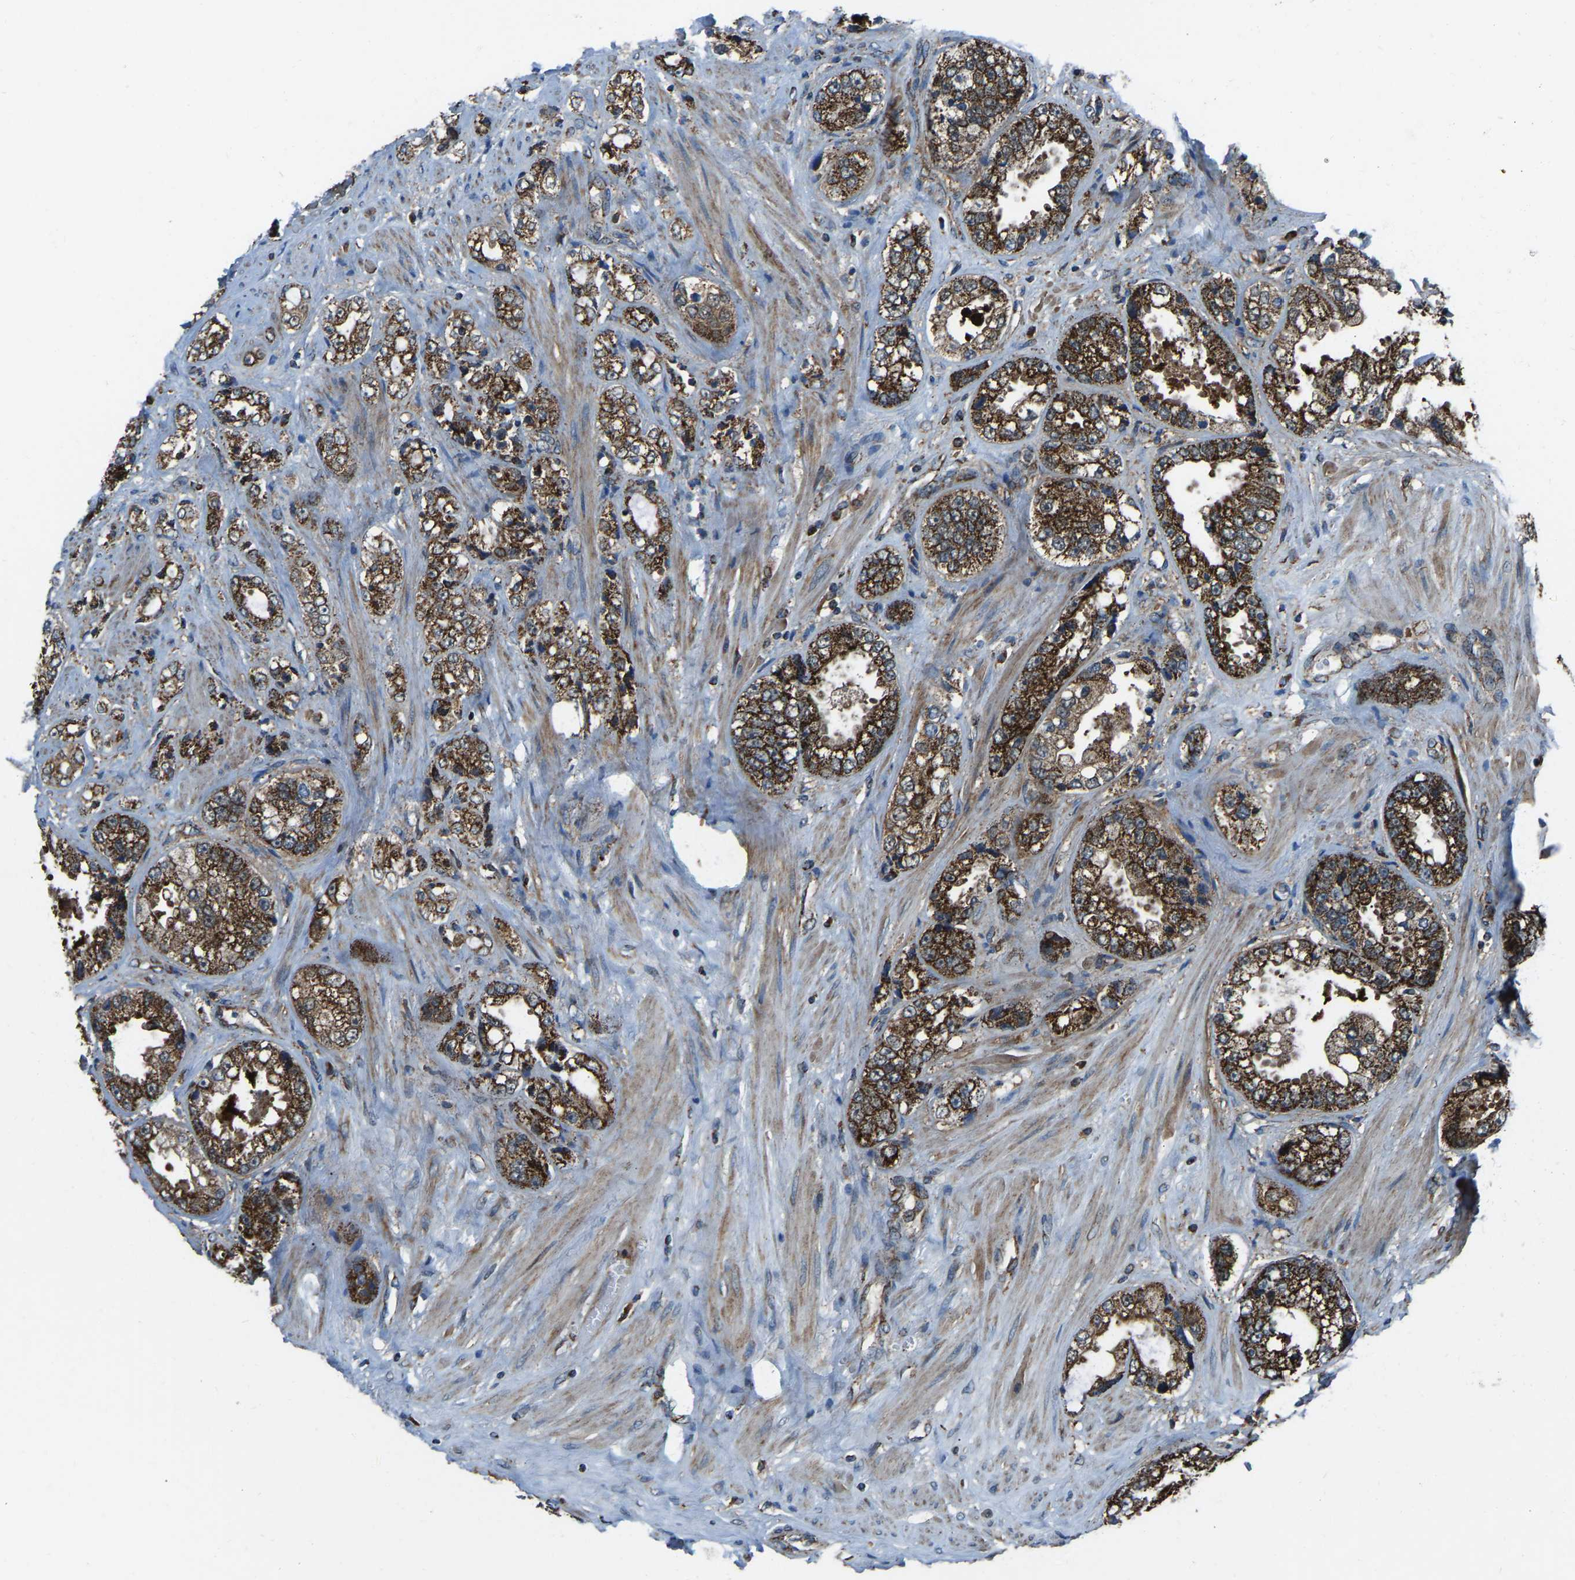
{"staining": {"intensity": "strong", "quantity": ">75%", "location": "cytoplasmic/membranous"}, "tissue": "prostate cancer", "cell_type": "Tumor cells", "image_type": "cancer", "snomed": [{"axis": "morphology", "description": "Adenocarcinoma, High grade"}, {"axis": "topography", "description": "Prostate"}], "caption": "Prostate high-grade adenocarcinoma tissue demonstrates strong cytoplasmic/membranous expression in approximately >75% of tumor cells", "gene": "AKR1A1", "patient": {"sex": "male", "age": 61}}